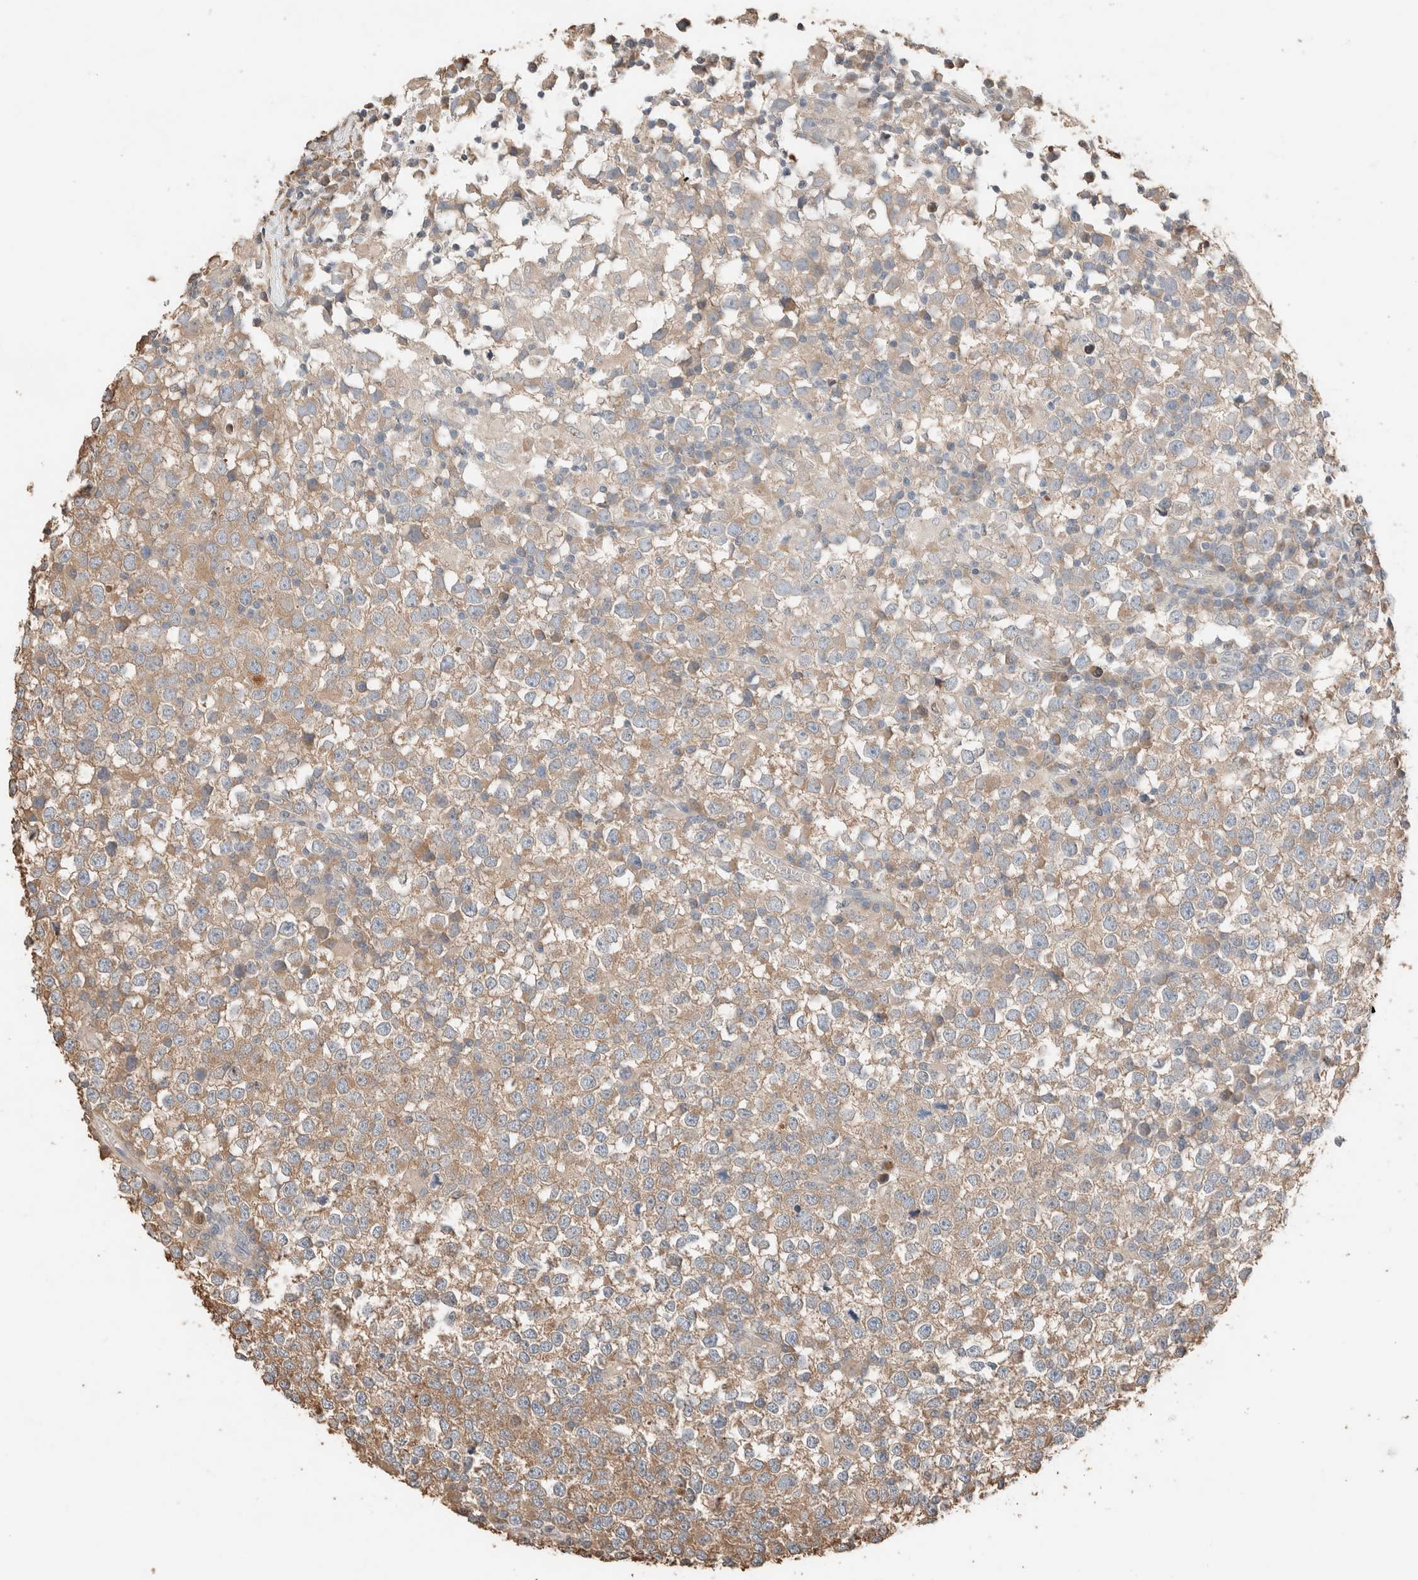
{"staining": {"intensity": "moderate", "quantity": ">75%", "location": "cytoplasmic/membranous"}, "tissue": "testis cancer", "cell_type": "Tumor cells", "image_type": "cancer", "snomed": [{"axis": "morphology", "description": "Seminoma, NOS"}, {"axis": "topography", "description": "Testis"}], "caption": "A micrograph of seminoma (testis) stained for a protein reveals moderate cytoplasmic/membranous brown staining in tumor cells.", "gene": "TUBD1", "patient": {"sex": "male", "age": 65}}